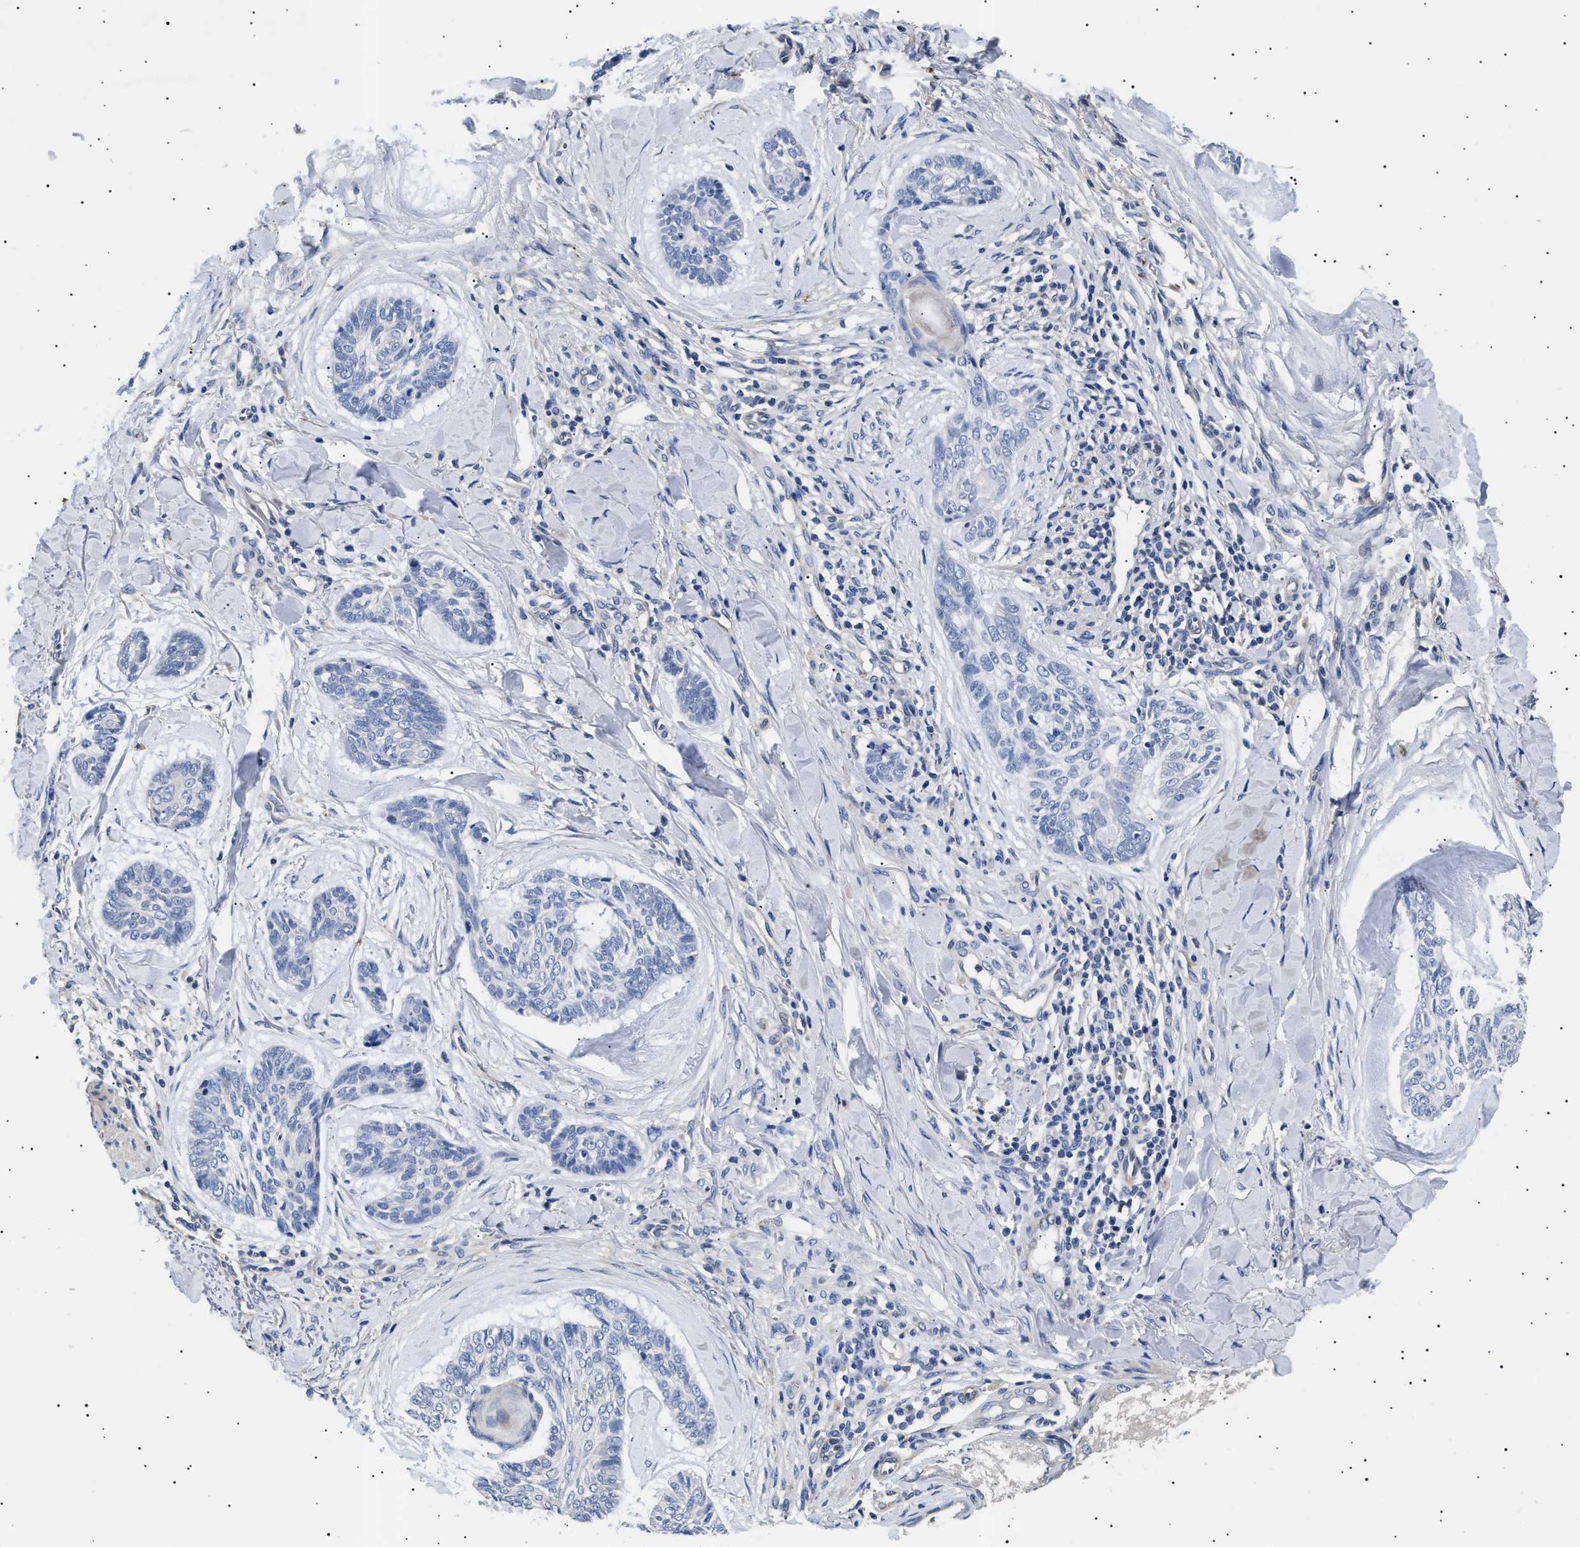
{"staining": {"intensity": "negative", "quantity": "none", "location": "none"}, "tissue": "skin cancer", "cell_type": "Tumor cells", "image_type": "cancer", "snomed": [{"axis": "morphology", "description": "Basal cell carcinoma"}, {"axis": "topography", "description": "Skin"}], "caption": "Immunohistochemistry histopathology image of human skin cancer (basal cell carcinoma) stained for a protein (brown), which reveals no positivity in tumor cells.", "gene": "HEMGN", "patient": {"sex": "male", "age": 43}}